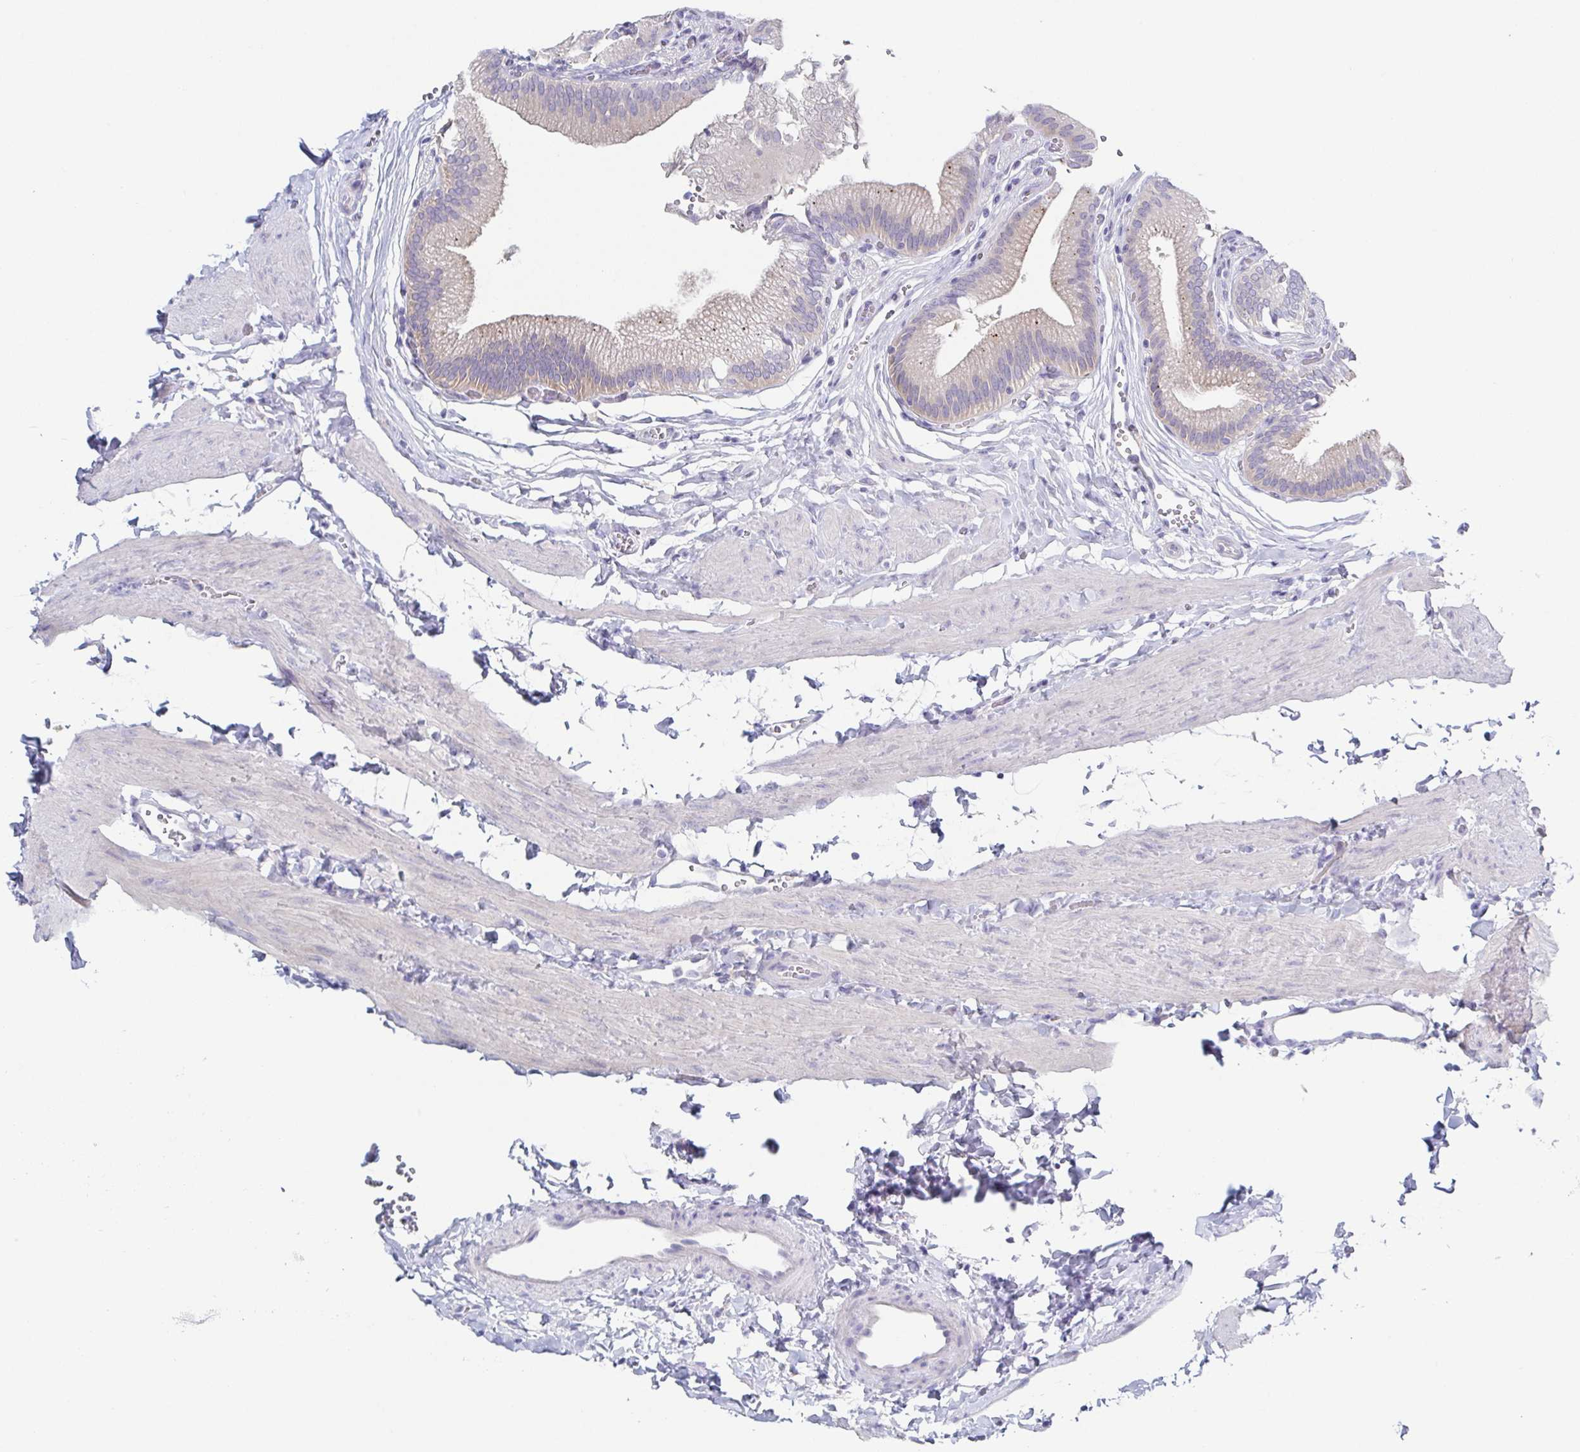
{"staining": {"intensity": "weak", "quantity": "25%-75%", "location": "cytoplasmic/membranous"}, "tissue": "gallbladder", "cell_type": "Glandular cells", "image_type": "normal", "snomed": [{"axis": "morphology", "description": "Normal tissue, NOS"}, {"axis": "topography", "description": "Gallbladder"}, {"axis": "topography", "description": "Peripheral nerve tissue"}], "caption": "This micrograph exhibits immunohistochemistry staining of benign gallbladder, with low weak cytoplasmic/membranous positivity in approximately 25%-75% of glandular cells.", "gene": "HTR2A", "patient": {"sex": "male", "age": 17}}